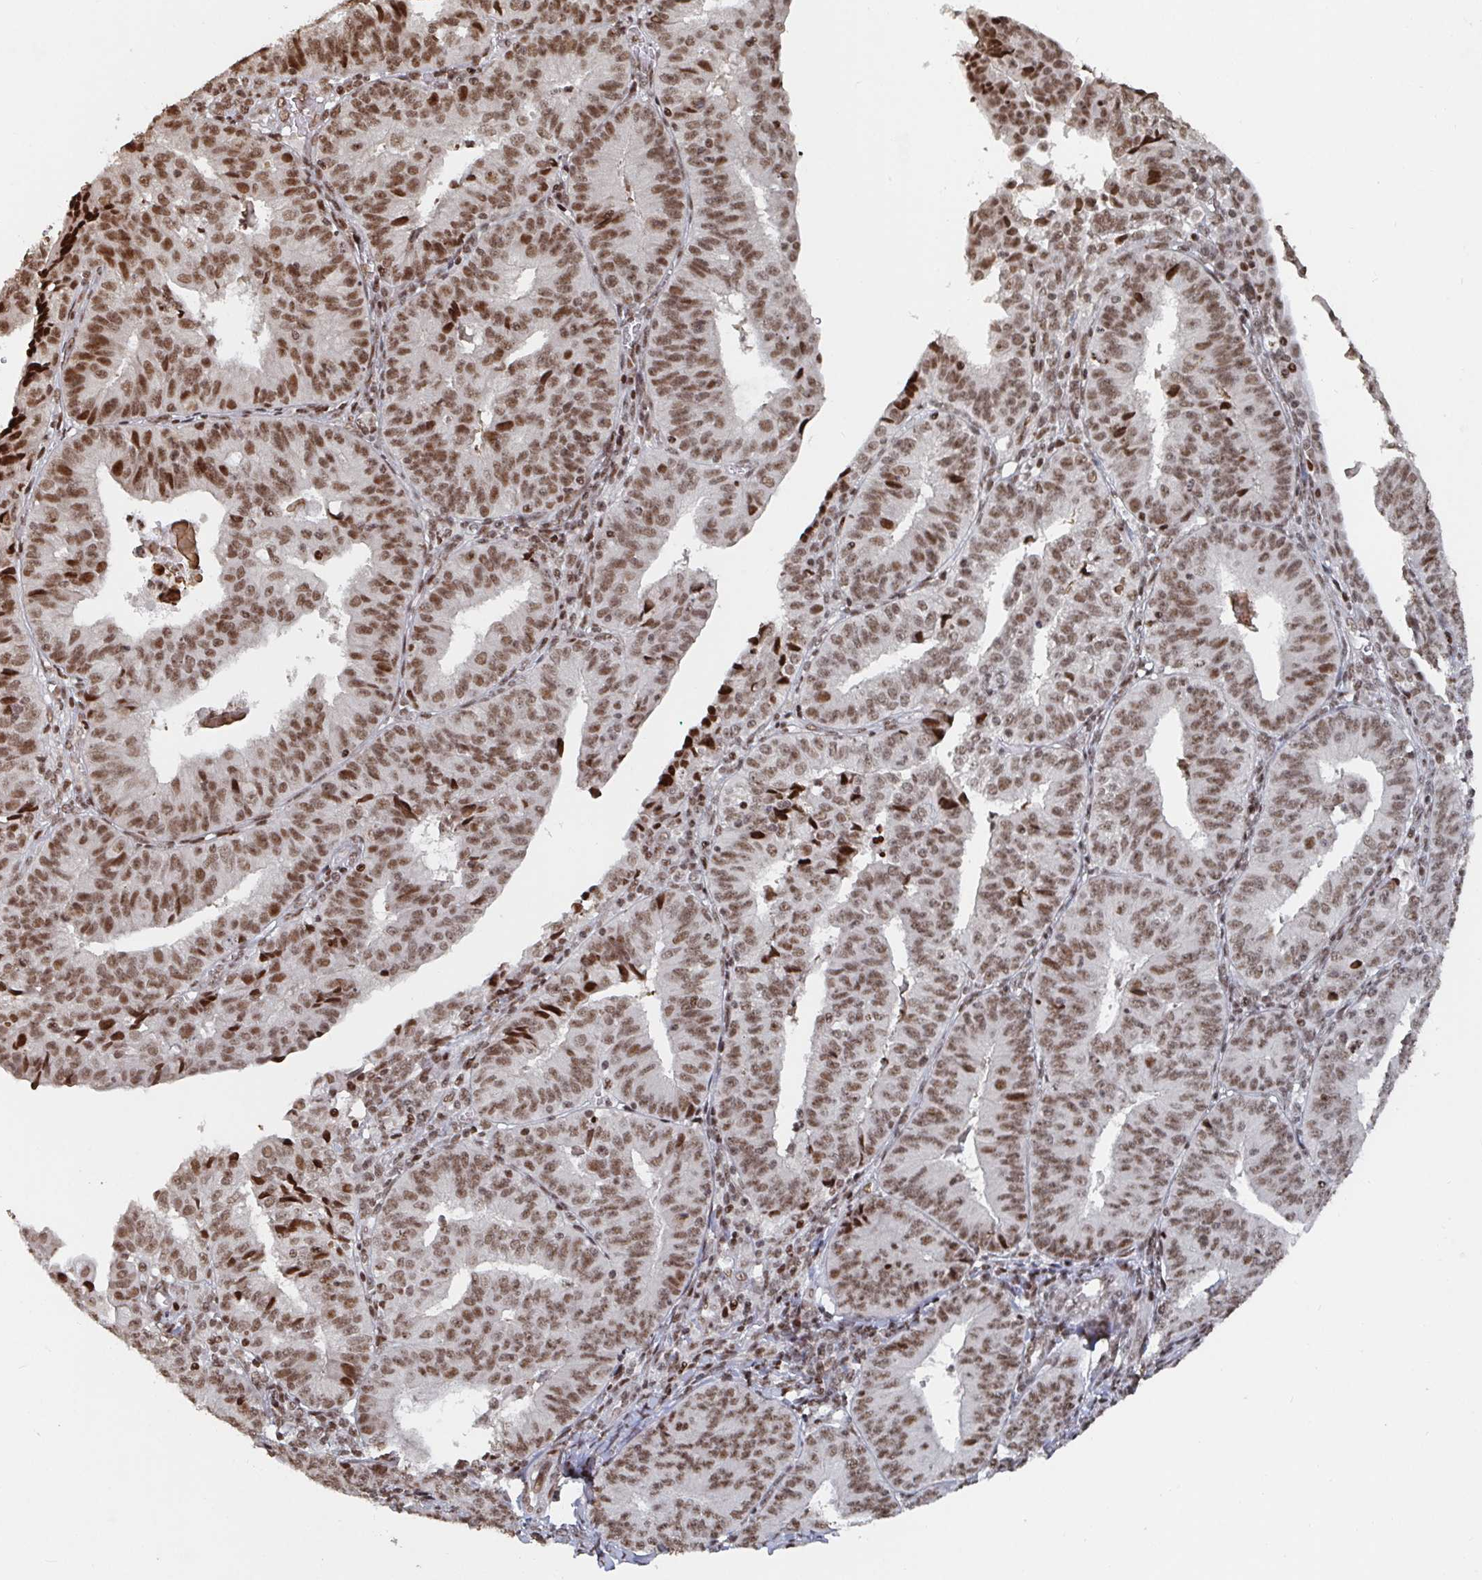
{"staining": {"intensity": "moderate", "quantity": ">75%", "location": "nuclear"}, "tissue": "endometrial cancer", "cell_type": "Tumor cells", "image_type": "cancer", "snomed": [{"axis": "morphology", "description": "Adenocarcinoma, NOS"}, {"axis": "topography", "description": "Endometrium"}], "caption": "Endometrial adenocarcinoma stained with immunohistochemistry shows moderate nuclear staining in approximately >75% of tumor cells.", "gene": "ZDHHC12", "patient": {"sex": "female", "age": 56}}